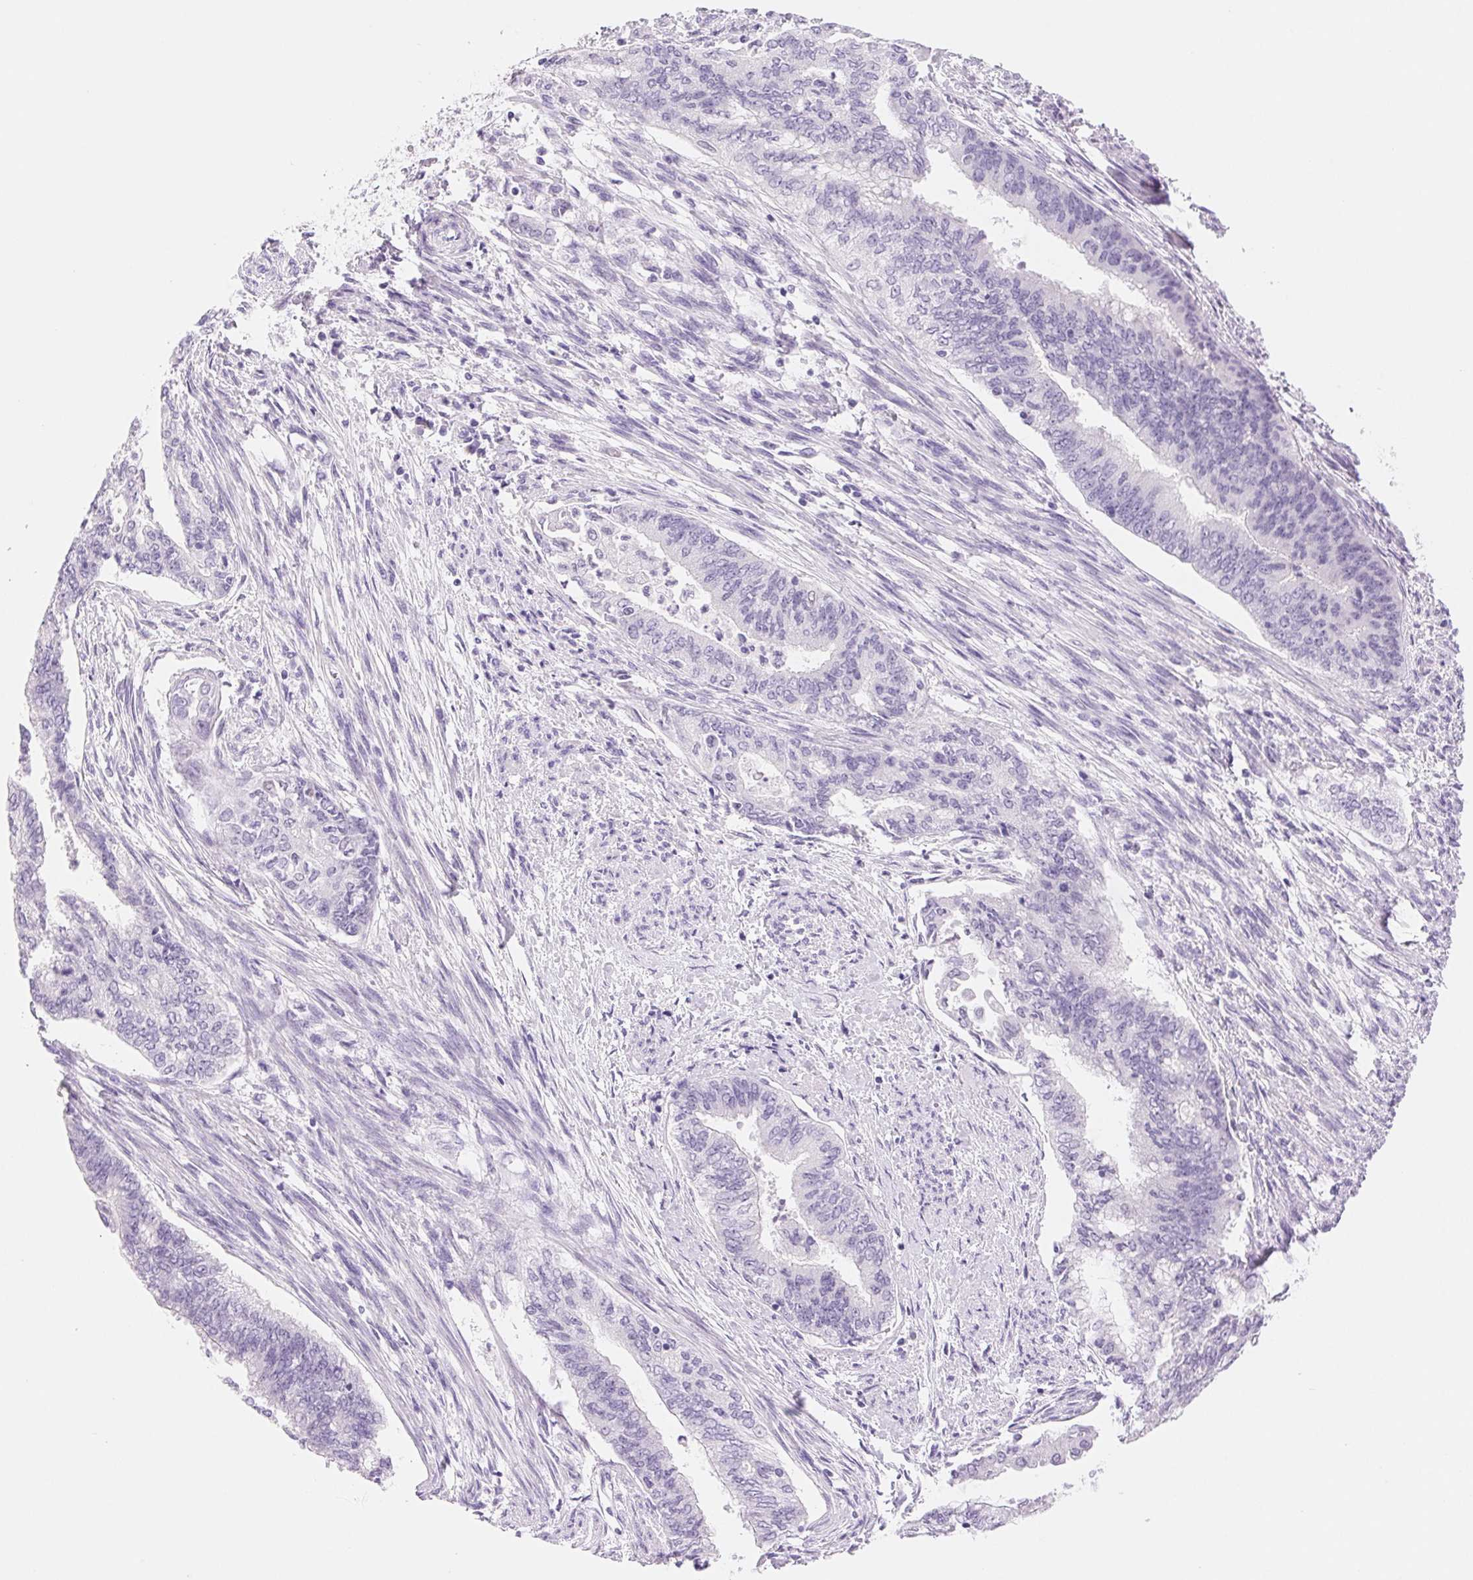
{"staining": {"intensity": "negative", "quantity": "none", "location": "none"}, "tissue": "endometrial cancer", "cell_type": "Tumor cells", "image_type": "cancer", "snomed": [{"axis": "morphology", "description": "Adenocarcinoma, NOS"}, {"axis": "topography", "description": "Endometrium"}], "caption": "This is a micrograph of immunohistochemistry staining of adenocarcinoma (endometrial), which shows no expression in tumor cells. Brightfield microscopy of immunohistochemistry (IHC) stained with DAB (brown) and hematoxylin (blue), captured at high magnification.", "gene": "ASGR2", "patient": {"sex": "female", "age": 65}}